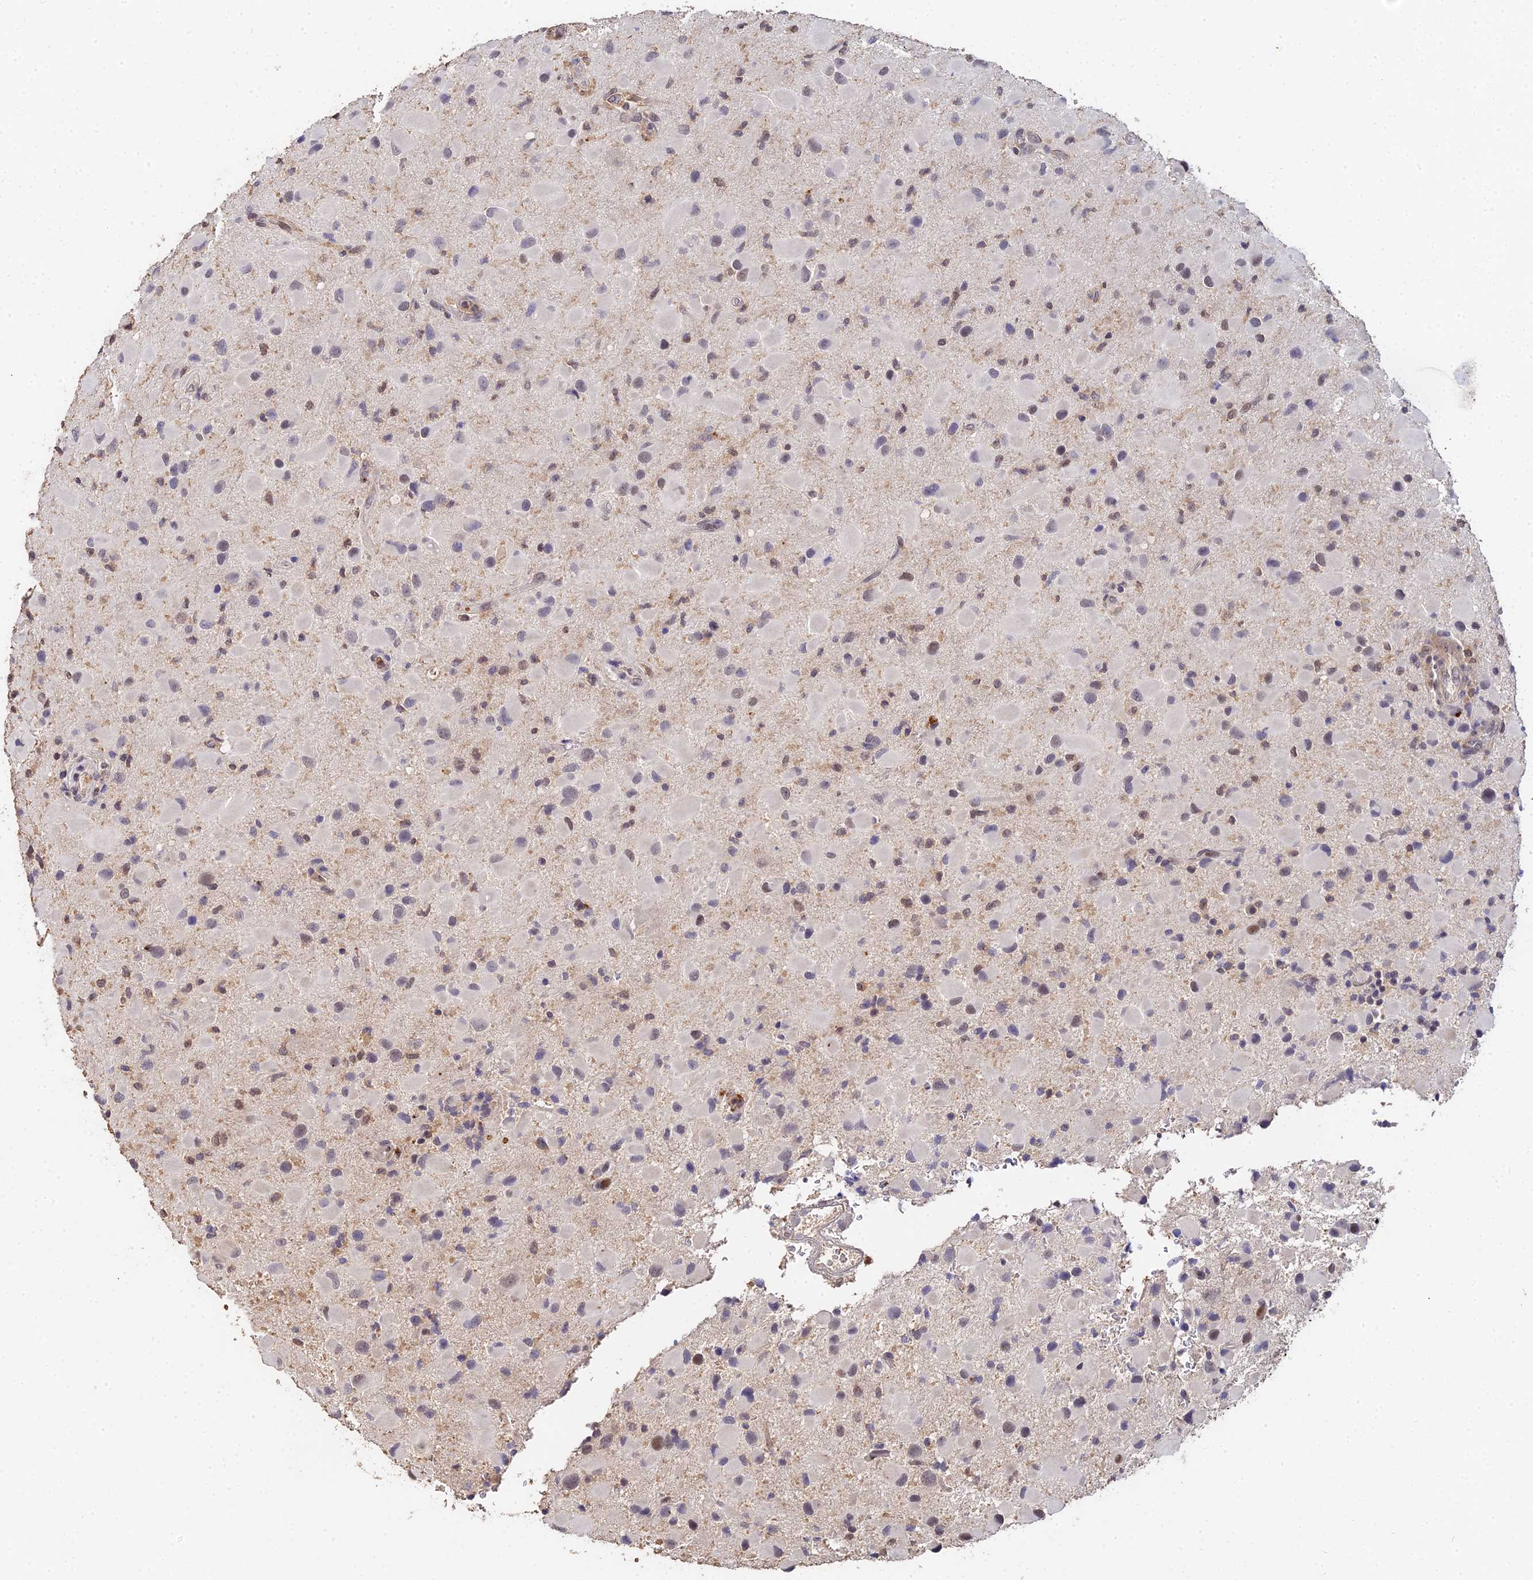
{"staining": {"intensity": "weak", "quantity": "25%-75%", "location": "cytoplasmic/membranous,nuclear"}, "tissue": "glioma", "cell_type": "Tumor cells", "image_type": "cancer", "snomed": [{"axis": "morphology", "description": "Glioma, malignant, Low grade"}, {"axis": "topography", "description": "Brain"}], "caption": "An IHC image of neoplastic tissue is shown. Protein staining in brown labels weak cytoplasmic/membranous and nuclear positivity in glioma within tumor cells. (Stains: DAB in brown, nuclei in blue, Microscopy: brightfield microscopy at high magnification).", "gene": "LSM5", "patient": {"sex": "female", "age": 32}}